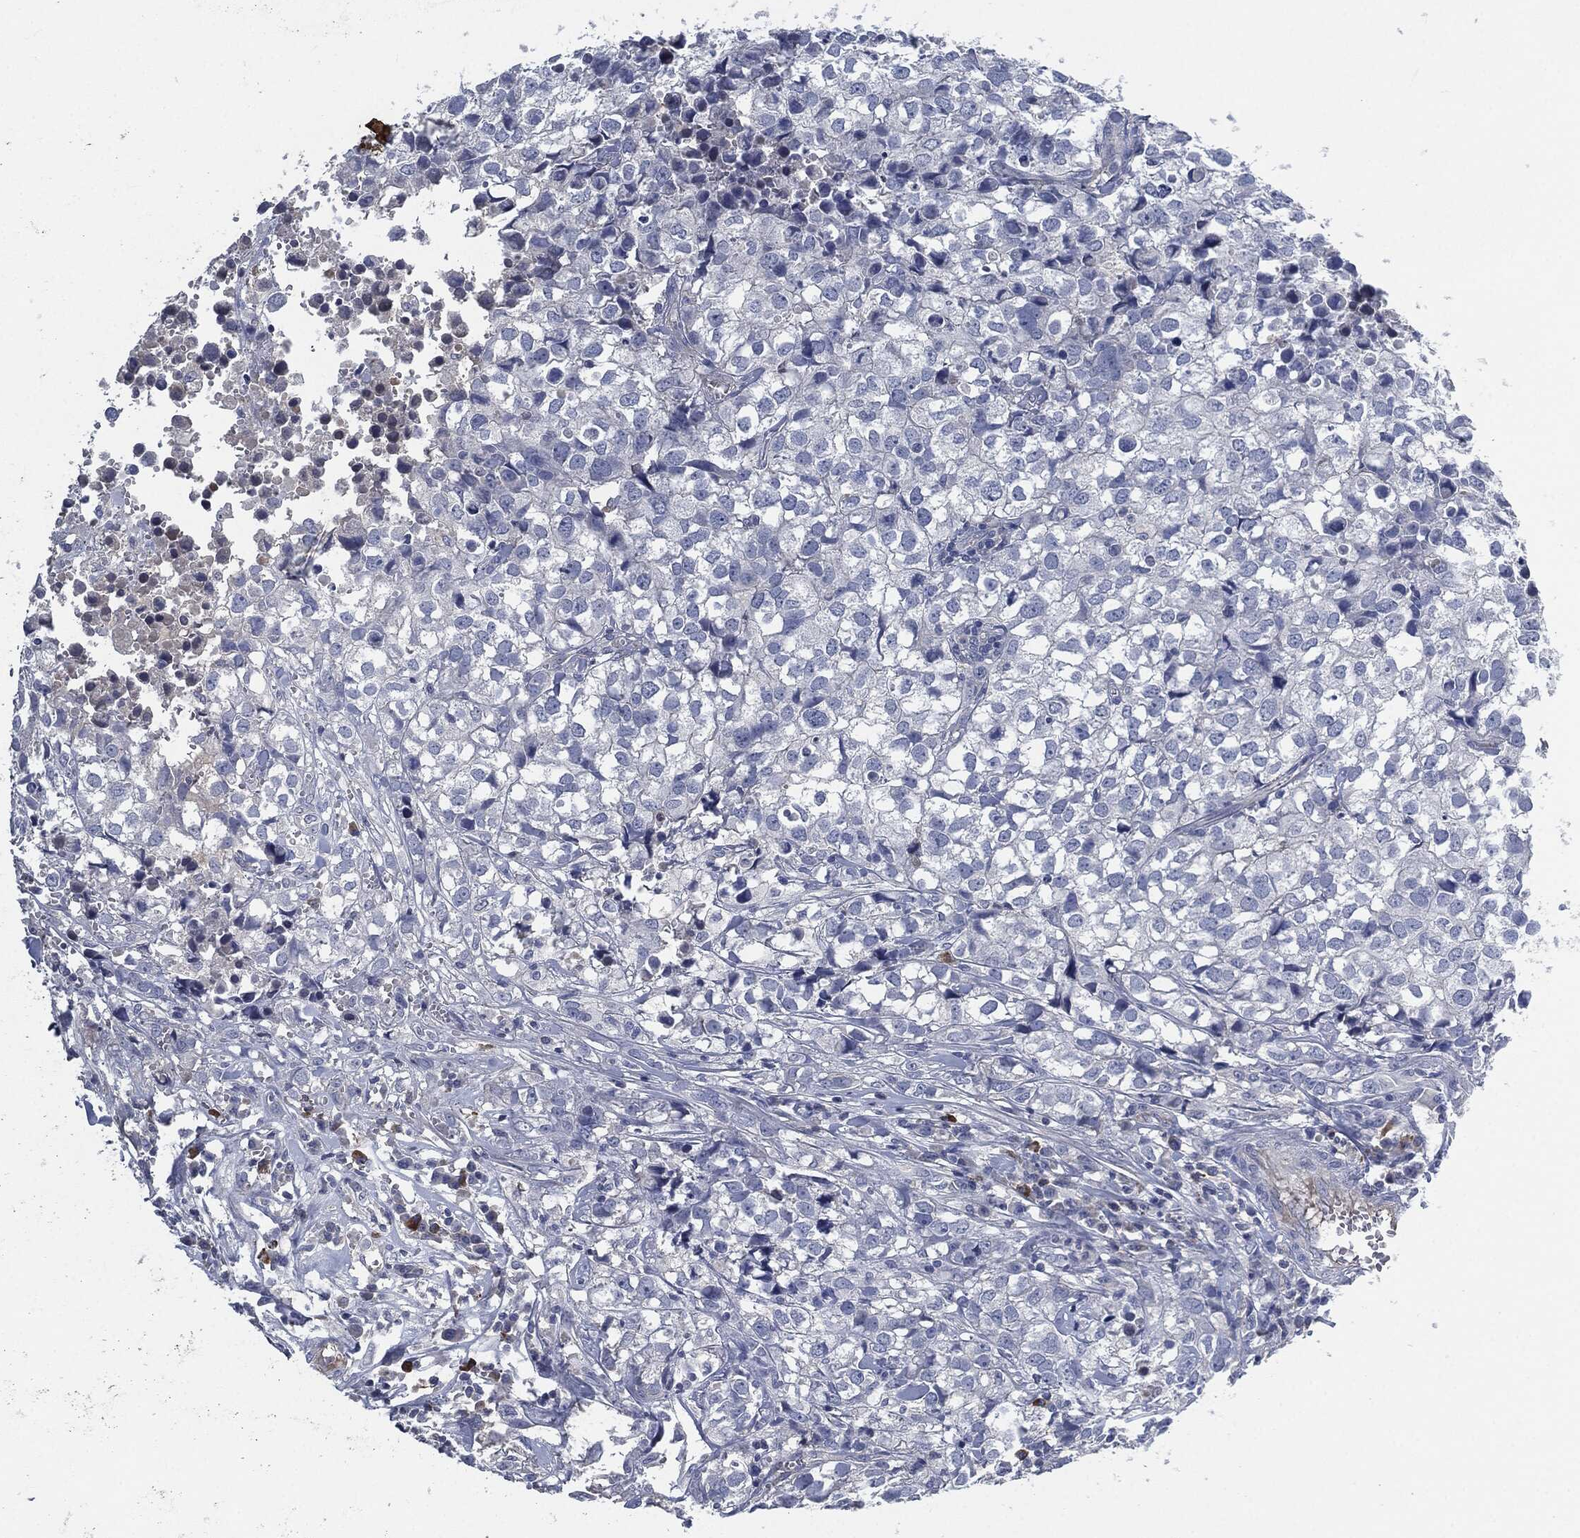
{"staining": {"intensity": "negative", "quantity": "none", "location": "none"}, "tissue": "breast cancer", "cell_type": "Tumor cells", "image_type": "cancer", "snomed": [{"axis": "morphology", "description": "Duct carcinoma"}, {"axis": "topography", "description": "Breast"}], "caption": "Human breast cancer (infiltrating ductal carcinoma) stained for a protein using immunohistochemistry exhibits no staining in tumor cells.", "gene": "CD27", "patient": {"sex": "female", "age": 30}}